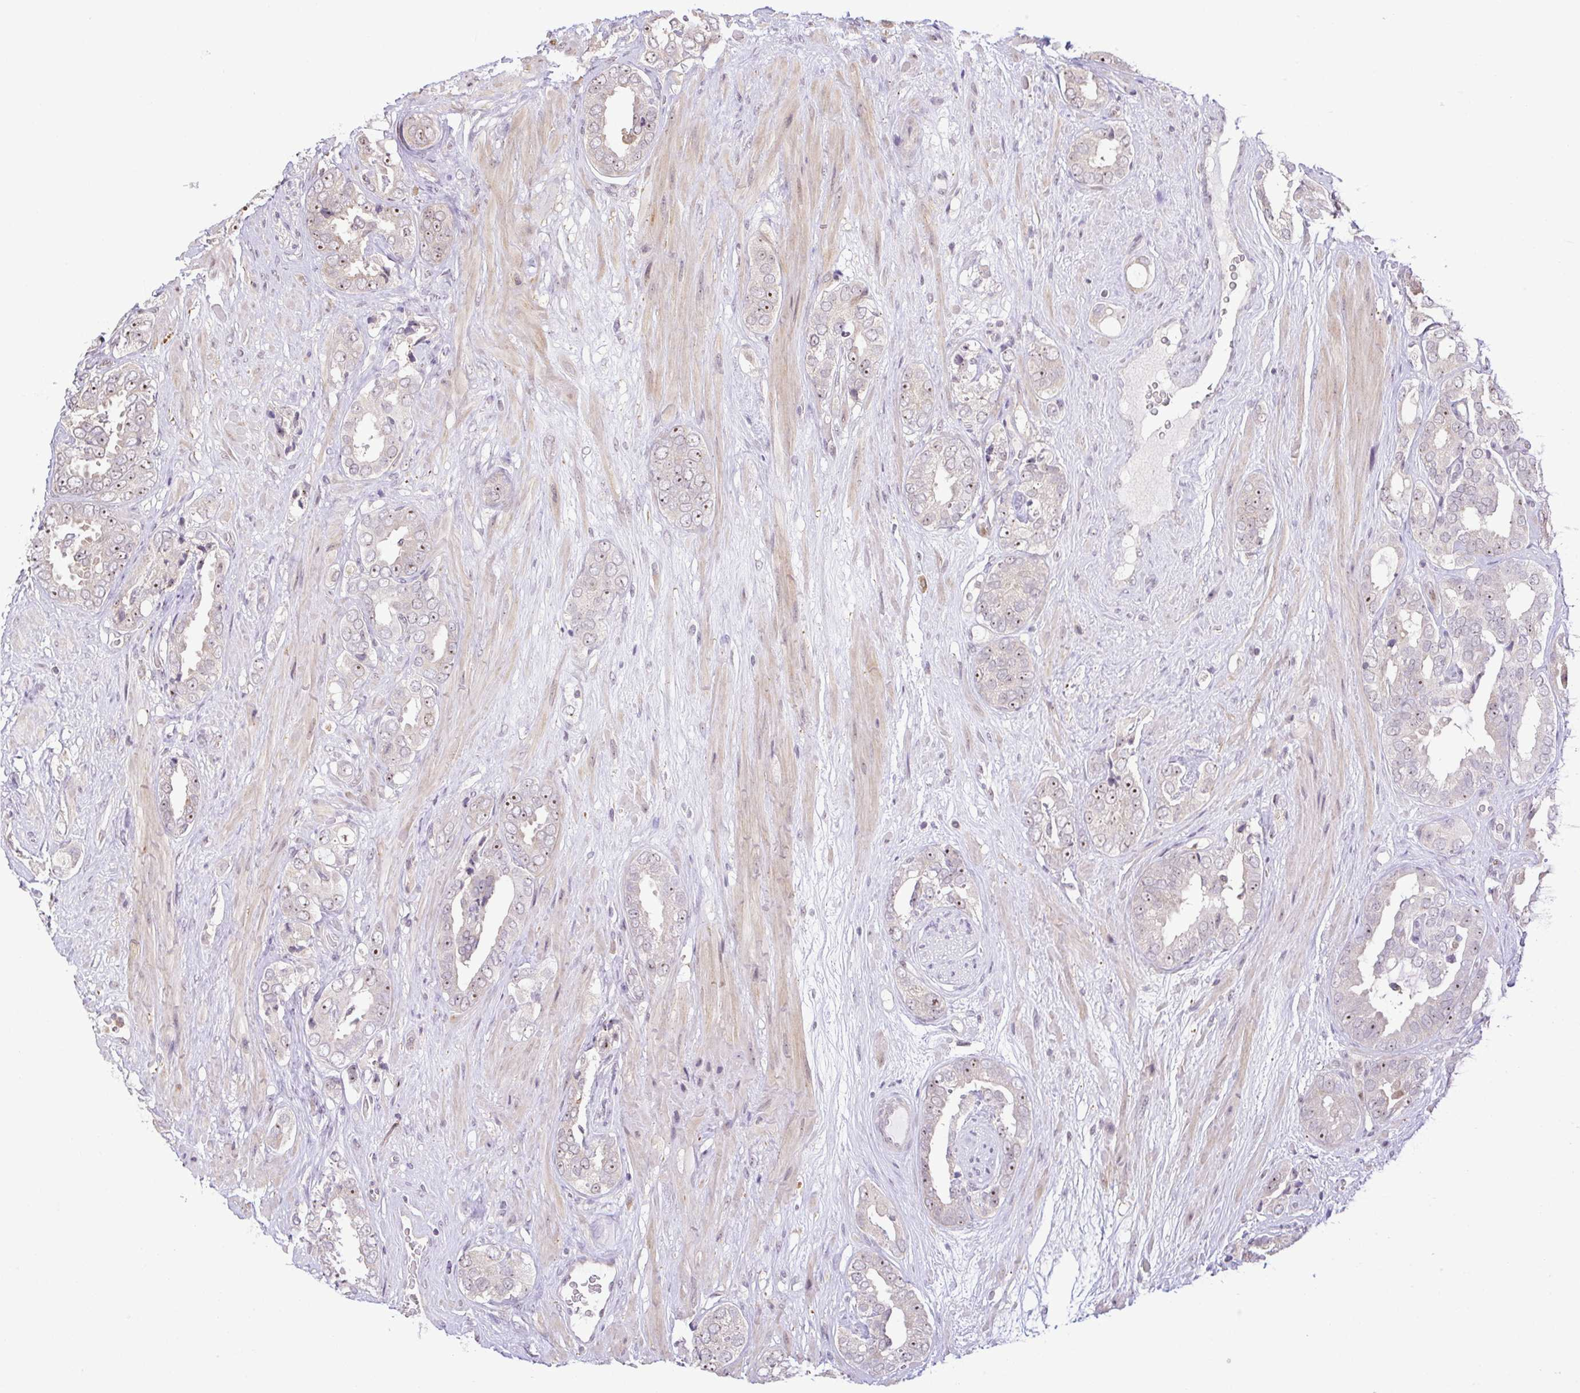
{"staining": {"intensity": "moderate", "quantity": "25%-75%", "location": "nuclear"}, "tissue": "prostate cancer", "cell_type": "Tumor cells", "image_type": "cancer", "snomed": [{"axis": "morphology", "description": "Adenocarcinoma, High grade"}, {"axis": "topography", "description": "Prostate"}], "caption": "IHC photomicrograph of human adenocarcinoma (high-grade) (prostate) stained for a protein (brown), which demonstrates medium levels of moderate nuclear positivity in approximately 25%-75% of tumor cells.", "gene": "RSL24D1", "patient": {"sex": "male", "age": 71}}